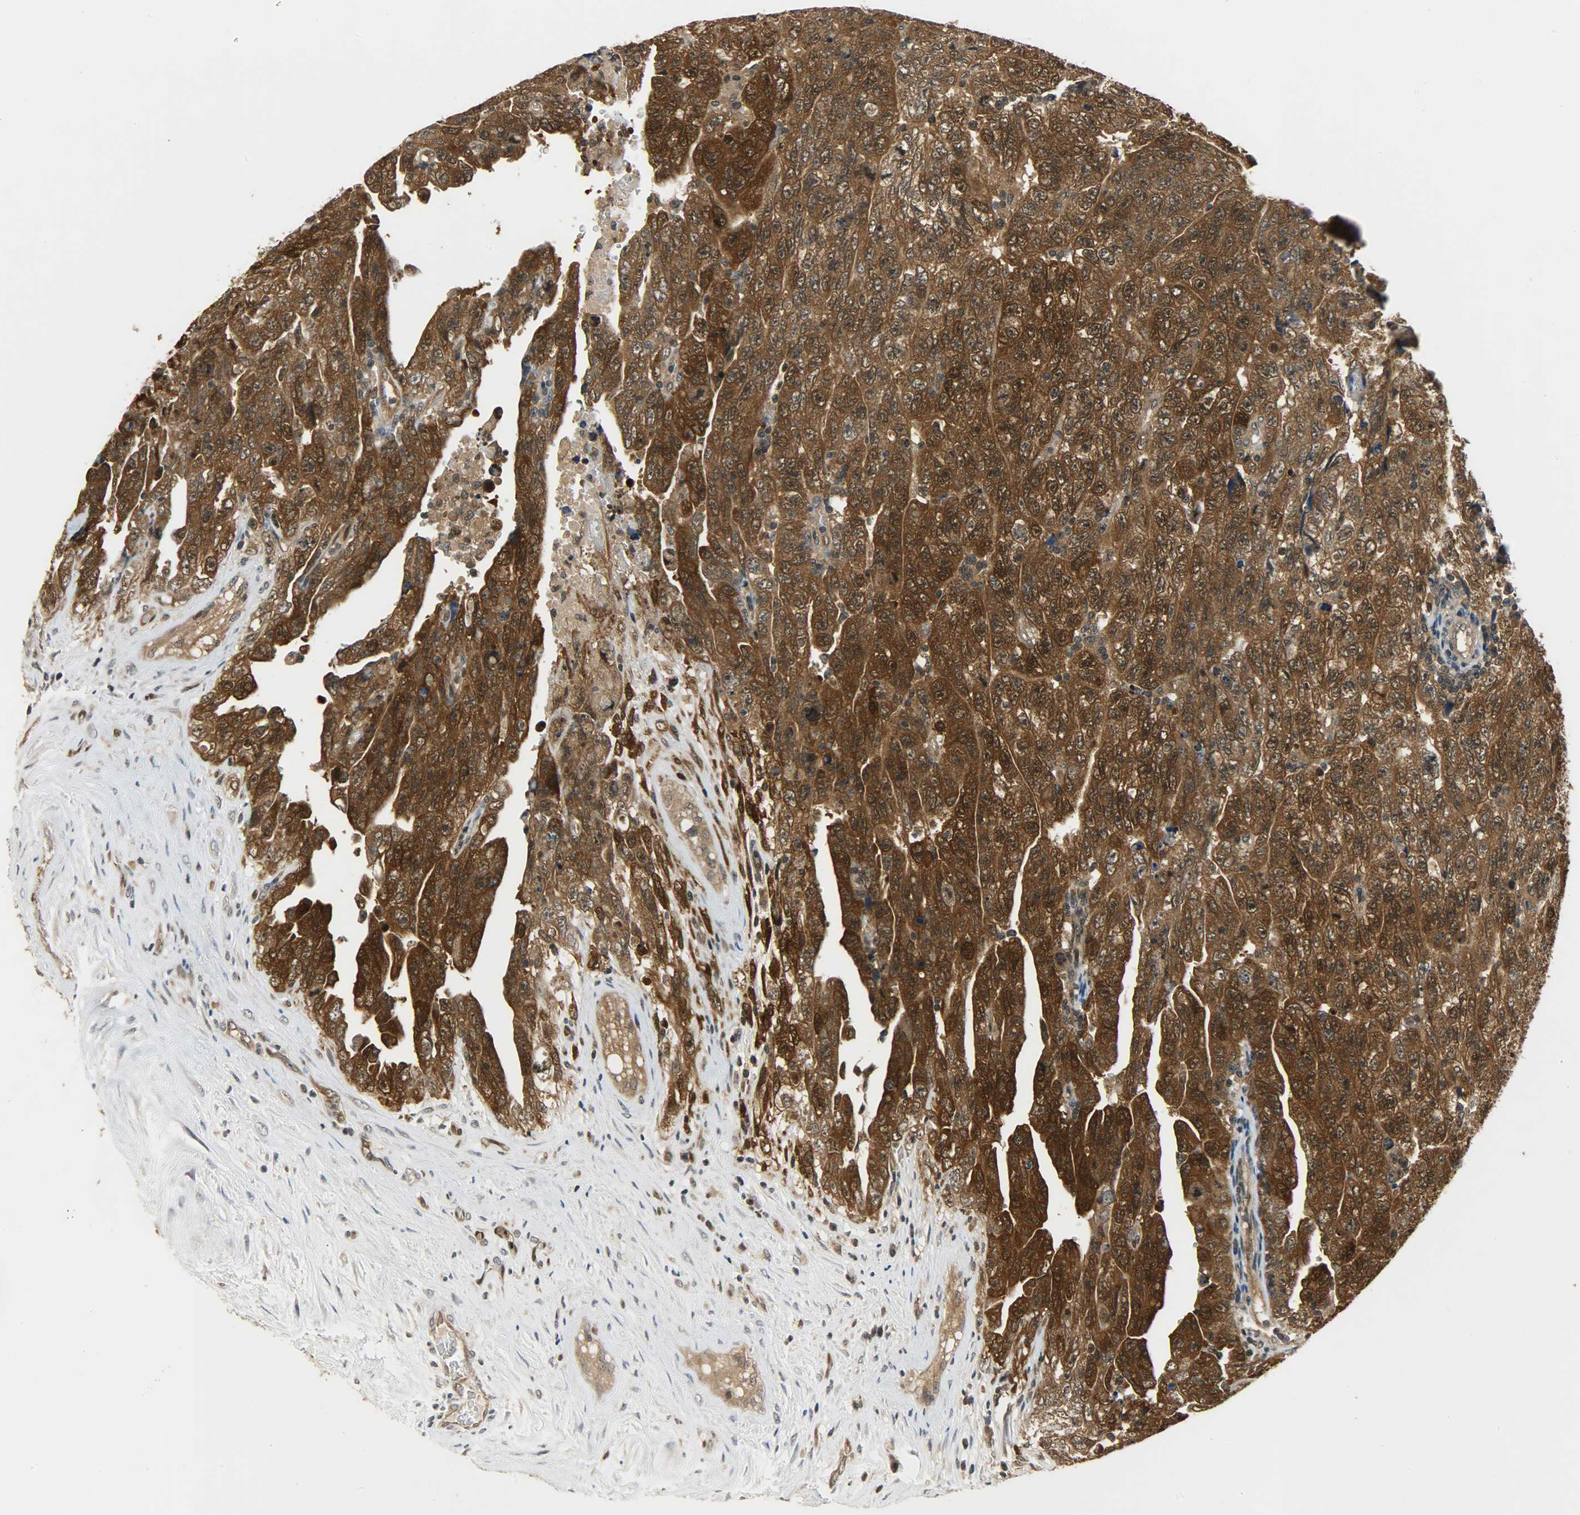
{"staining": {"intensity": "strong", "quantity": ">75%", "location": "cytoplasmic/membranous,nuclear"}, "tissue": "testis cancer", "cell_type": "Tumor cells", "image_type": "cancer", "snomed": [{"axis": "morphology", "description": "Carcinoma, Embryonal, NOS"}, {"axis": "topography", "description": "Testis"}], "caption": "Testis cancer tissue demonstrates strong cytoplasmic/membranous and nuclear expression in approximately >75% of tumor cells, visualized by immunohistochemistry. Using DAB (3,3'-diaminobenzidine) (brown) and hematoxylin (blue) stains, captured at high magnification using brightfield microscopy.", "gene": "EIF4EBP1", "patient": {"sex": "male", "age": 28}}